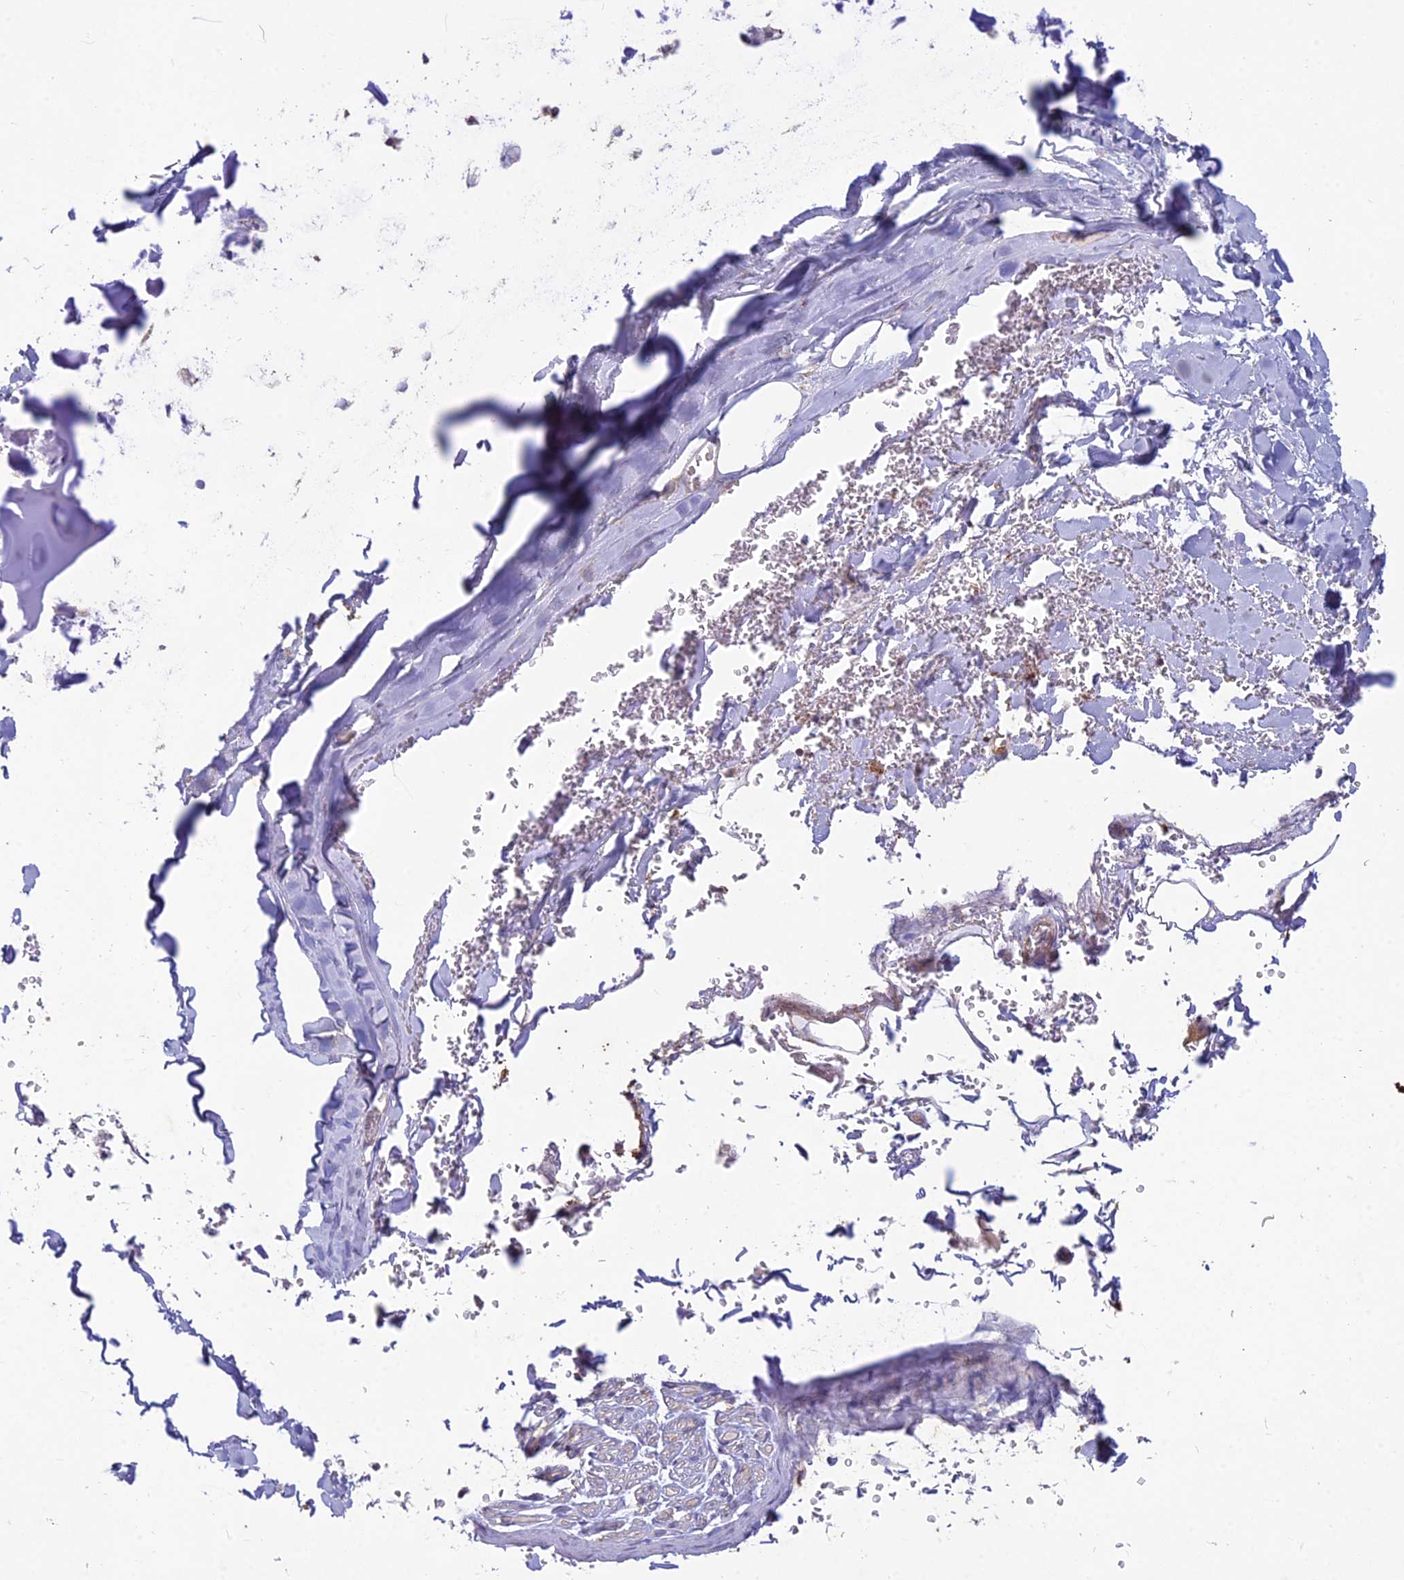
{"staining": {"intensity": "negative", "quantity": "none", "location": "none"}, "tissue": "adipose tissue", "cell_type": "Adipocytes", "image_type": "normal", "snomed": [{"axis": "morphology", "description": "Normal tissue, NOS"}, {"axis": "topography", "description": "Cartilage tissue"}], "caption": "A micrograph of adipose tissue stained for a protein displays no brown staining in adipocytes. Brightfield microscopy of IHC stained with DAB (3,3'-diaminobenzidine) (brown) and hematoxylin (blue), captured at high magnification.", "gene": "NXNL2", "patient": {"sex": "female", "age": 63}}